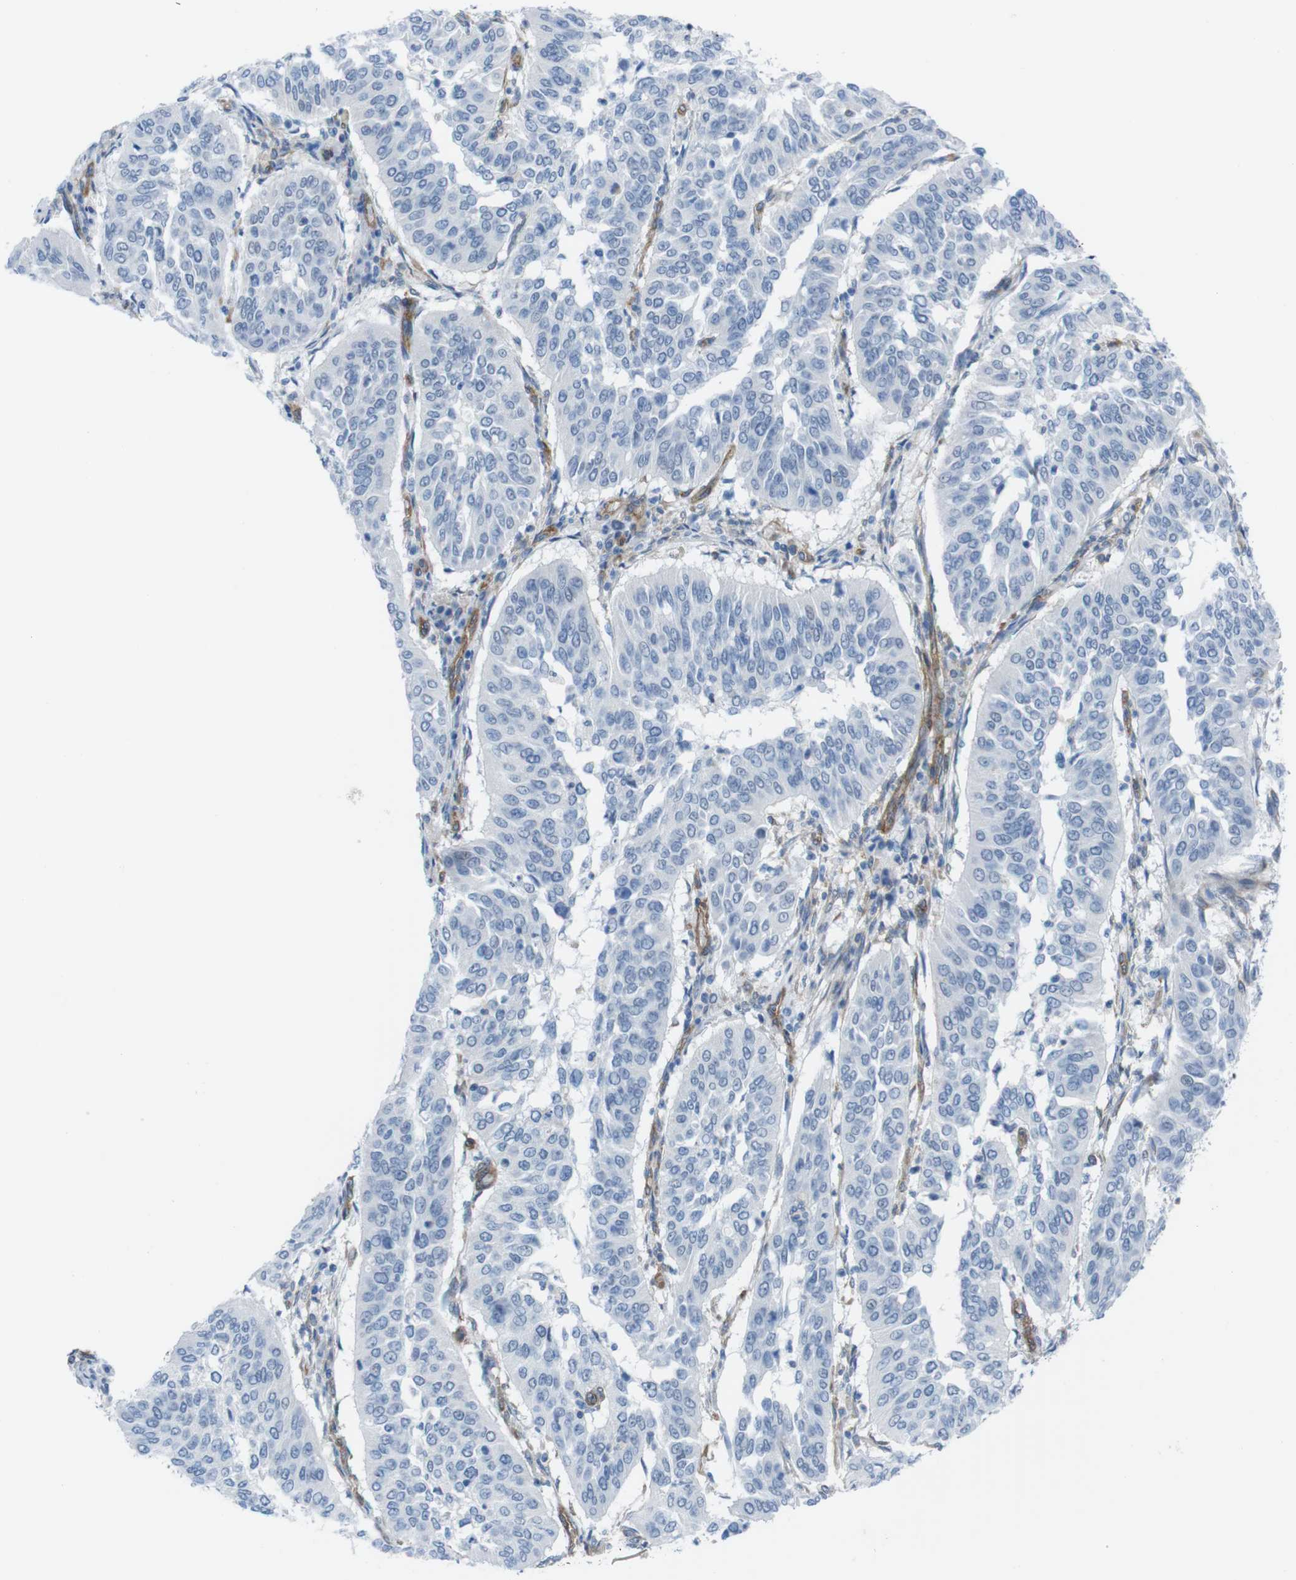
{"staining": {"intensity": "negative", "quantity": "none", "location": "none"}, "tissue": "cervical cancer", "cell_type": "Tumor cells", "image_type": "cancer", "snomed": [{"axis": "morphology", "description": "Normal tissue, NOS"}, {"axis": "morphology", "description": "Squamous cell carcinoma, NOS"}, {"axis": "topography", "description": "Cervix"}], "caption": "Tumor cells show no significant staining in squamous cell carcinoma (cervical). (Stains: DAB (3,3'-diaminobenzidine) immunohistochemistry with hematoxylin counter stain, Microscopy: brightfield microscopy at high magnification).", "gene": "DIAPH2", "patient": {"sex": "female", "age": 39}}